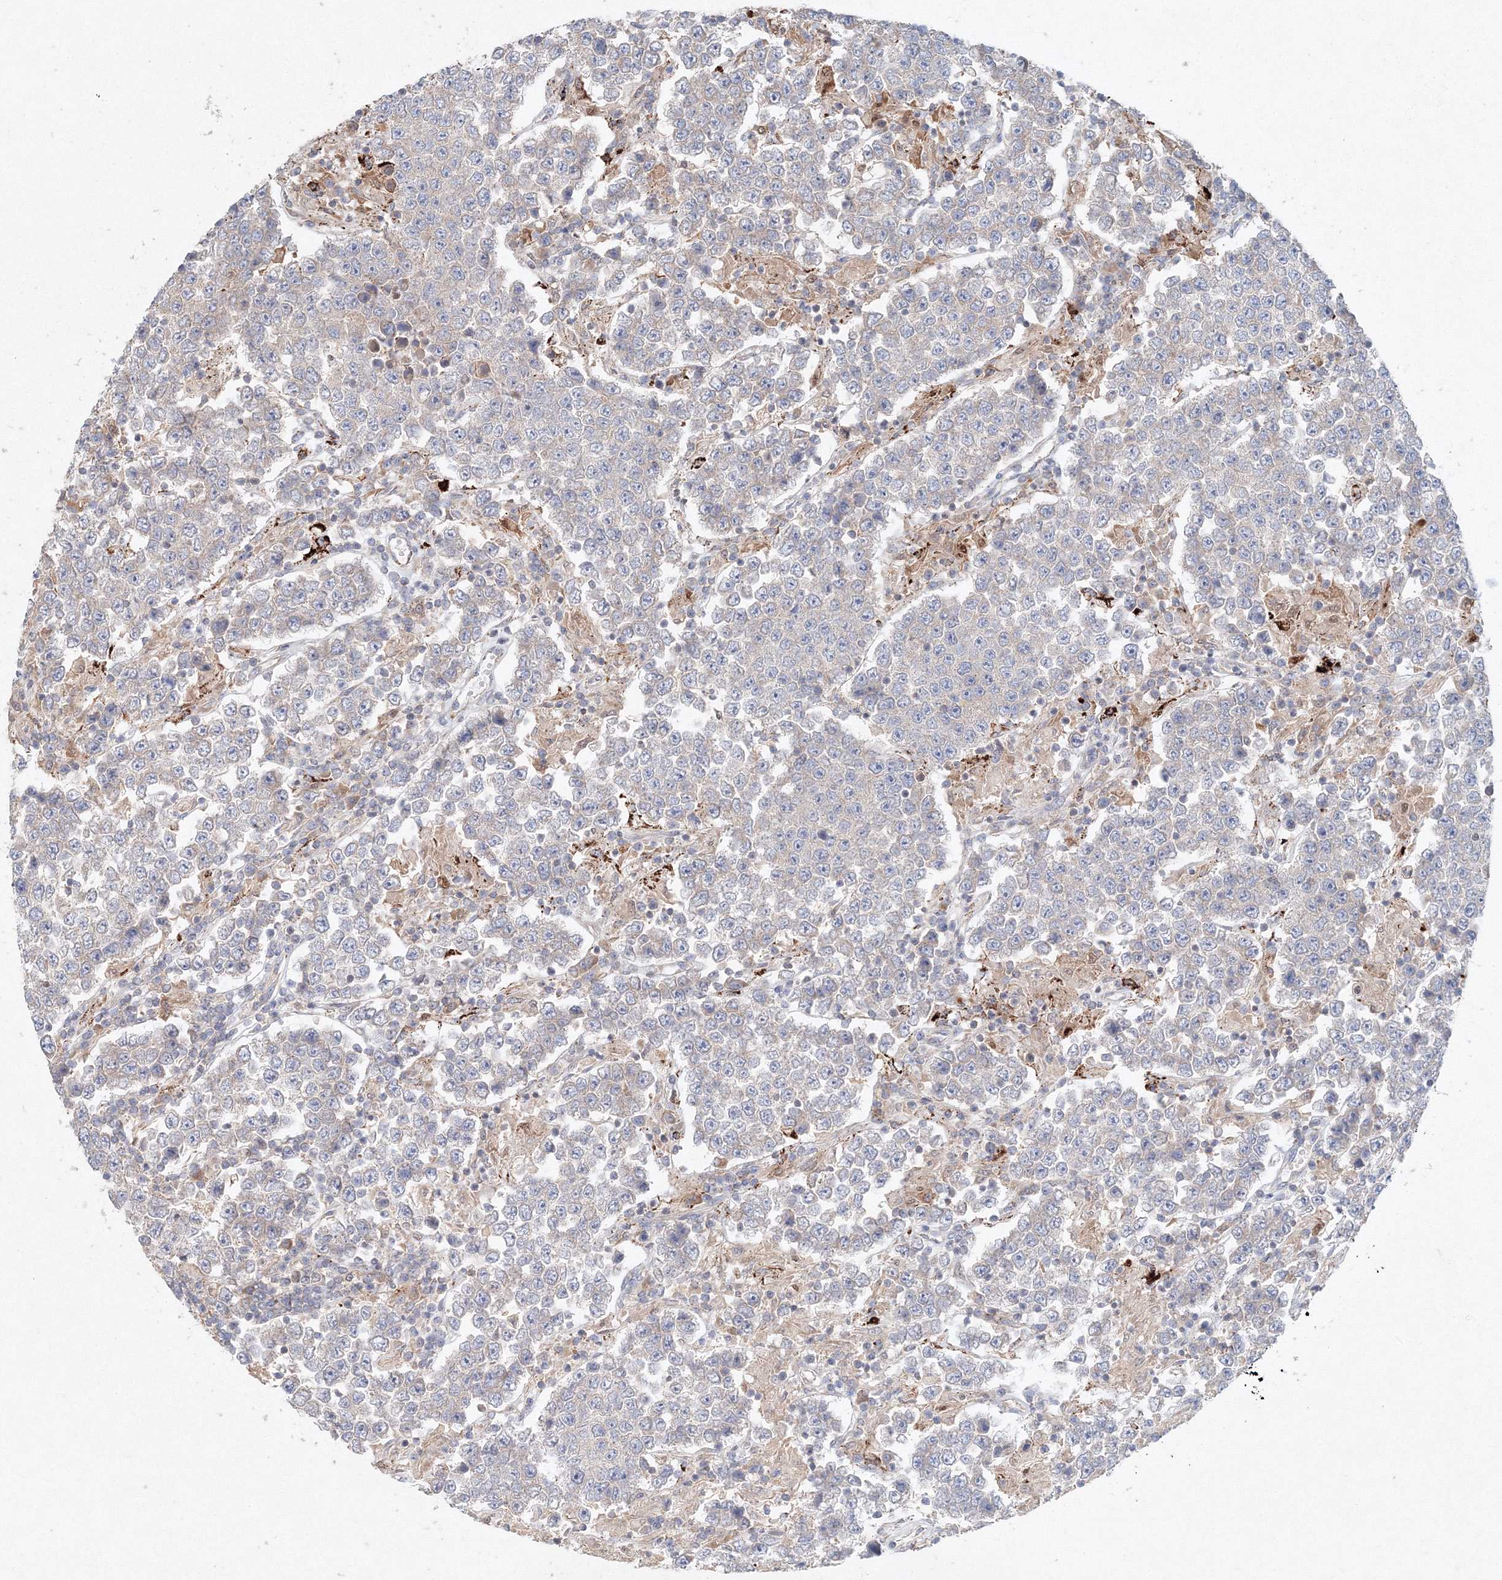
{"staining": {"intensity": "negative", "quantity": "none", "location": "none"}, "tissue": "testis cancer", "cell_type": "Tumor cells", "image_type": "cancer", "snomed": [{"axis": "morphology", "description": "Normal tissue, NOS"}, {"axis": "morphology", "description": "Urothelial carcinoma, High grade"}, {"axis": "morphology", "description": "Seminoma, NOS"}, {"axis": "morphology", "description": "Carcinoma, Embryonal, NOS"}, {"axis": "topography", "description": "Urinary bladder"}, {"axis": "topography", "description": "Testis"}], "caption": "Testis cancer was stained to show a protein in brown. There is no significant positivity in tumor cells.", "gene": "WDR49", "patient": {"sex": "male", "age": 41}}